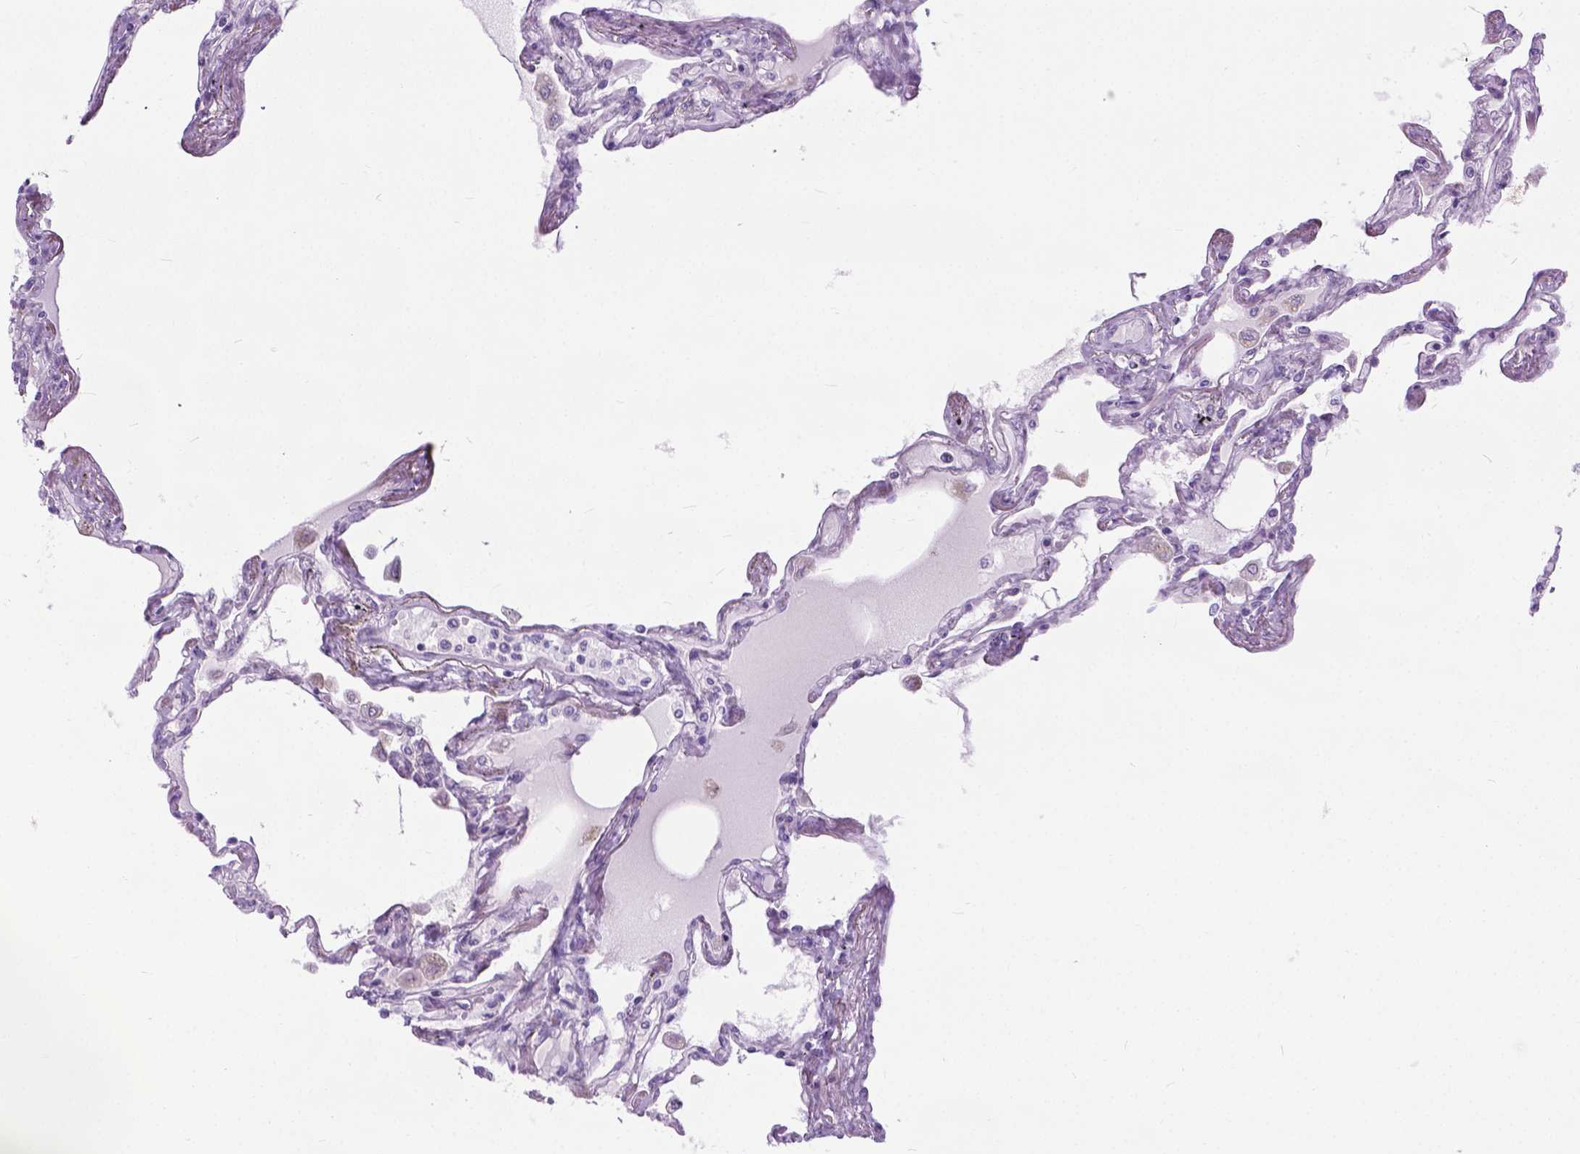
{"staining": {"intensity": "negative", "quantity": "none", "location": "none"}, "tissue": "lung", "cell_type": "Alveolar cells", "image_type": "normal", "snomed": [{"axis": "morphology", "description": "Normal tissue, NOS"}, {"axis": "morphology", "description": "Adenocarcinoma, NOS"}, {"axis": "topography", "description": "Cartilage tissue"}, {"axis": "topography", "description": "Lung"}], "caption": "This is an immunohistochemistry (IHC) image of benign human lung. There is no staining in alveolar cells.", "gene": "APCDD1L", "patient": {"sex": "female", "age": 67}}